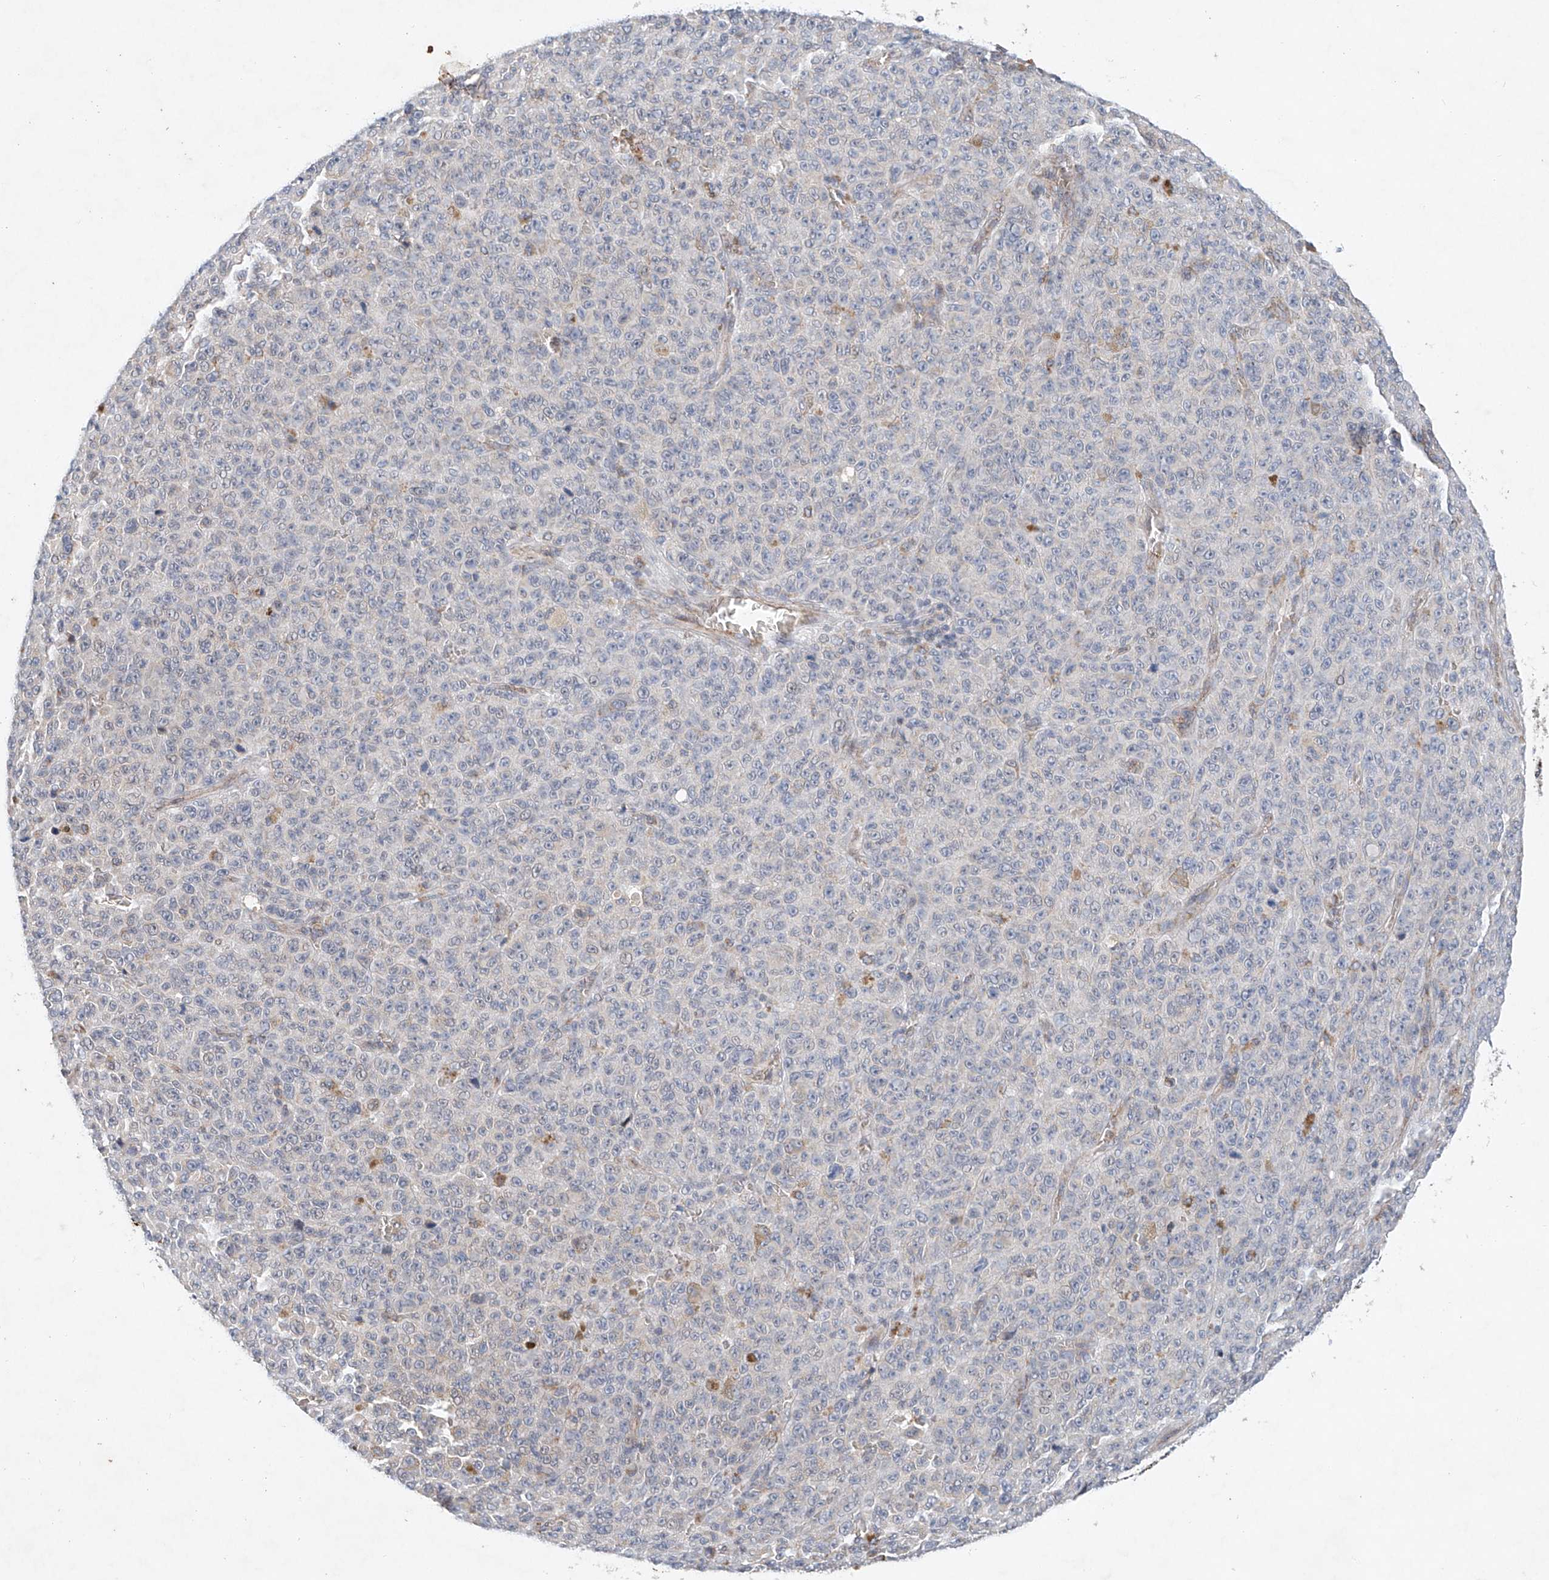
{"staining": {"intensity": "negative", "quantity": "none", "location": "none"}, "tissue": "melanoma", "cell_type": "Tumor cells", "image_type": "cancer", "snomed": [{"axis": "morphology", "description": "Malignant melanoma, NOS"}, {"axis": "topography", "description": "Skin"}], "caption": "Malignant melanoma stained for a protein using immunohistochemistry (IHC) exhibits no staining tumor cells.", "gene": "FASTK", "patient": {"sex": "female", "age": 82}}